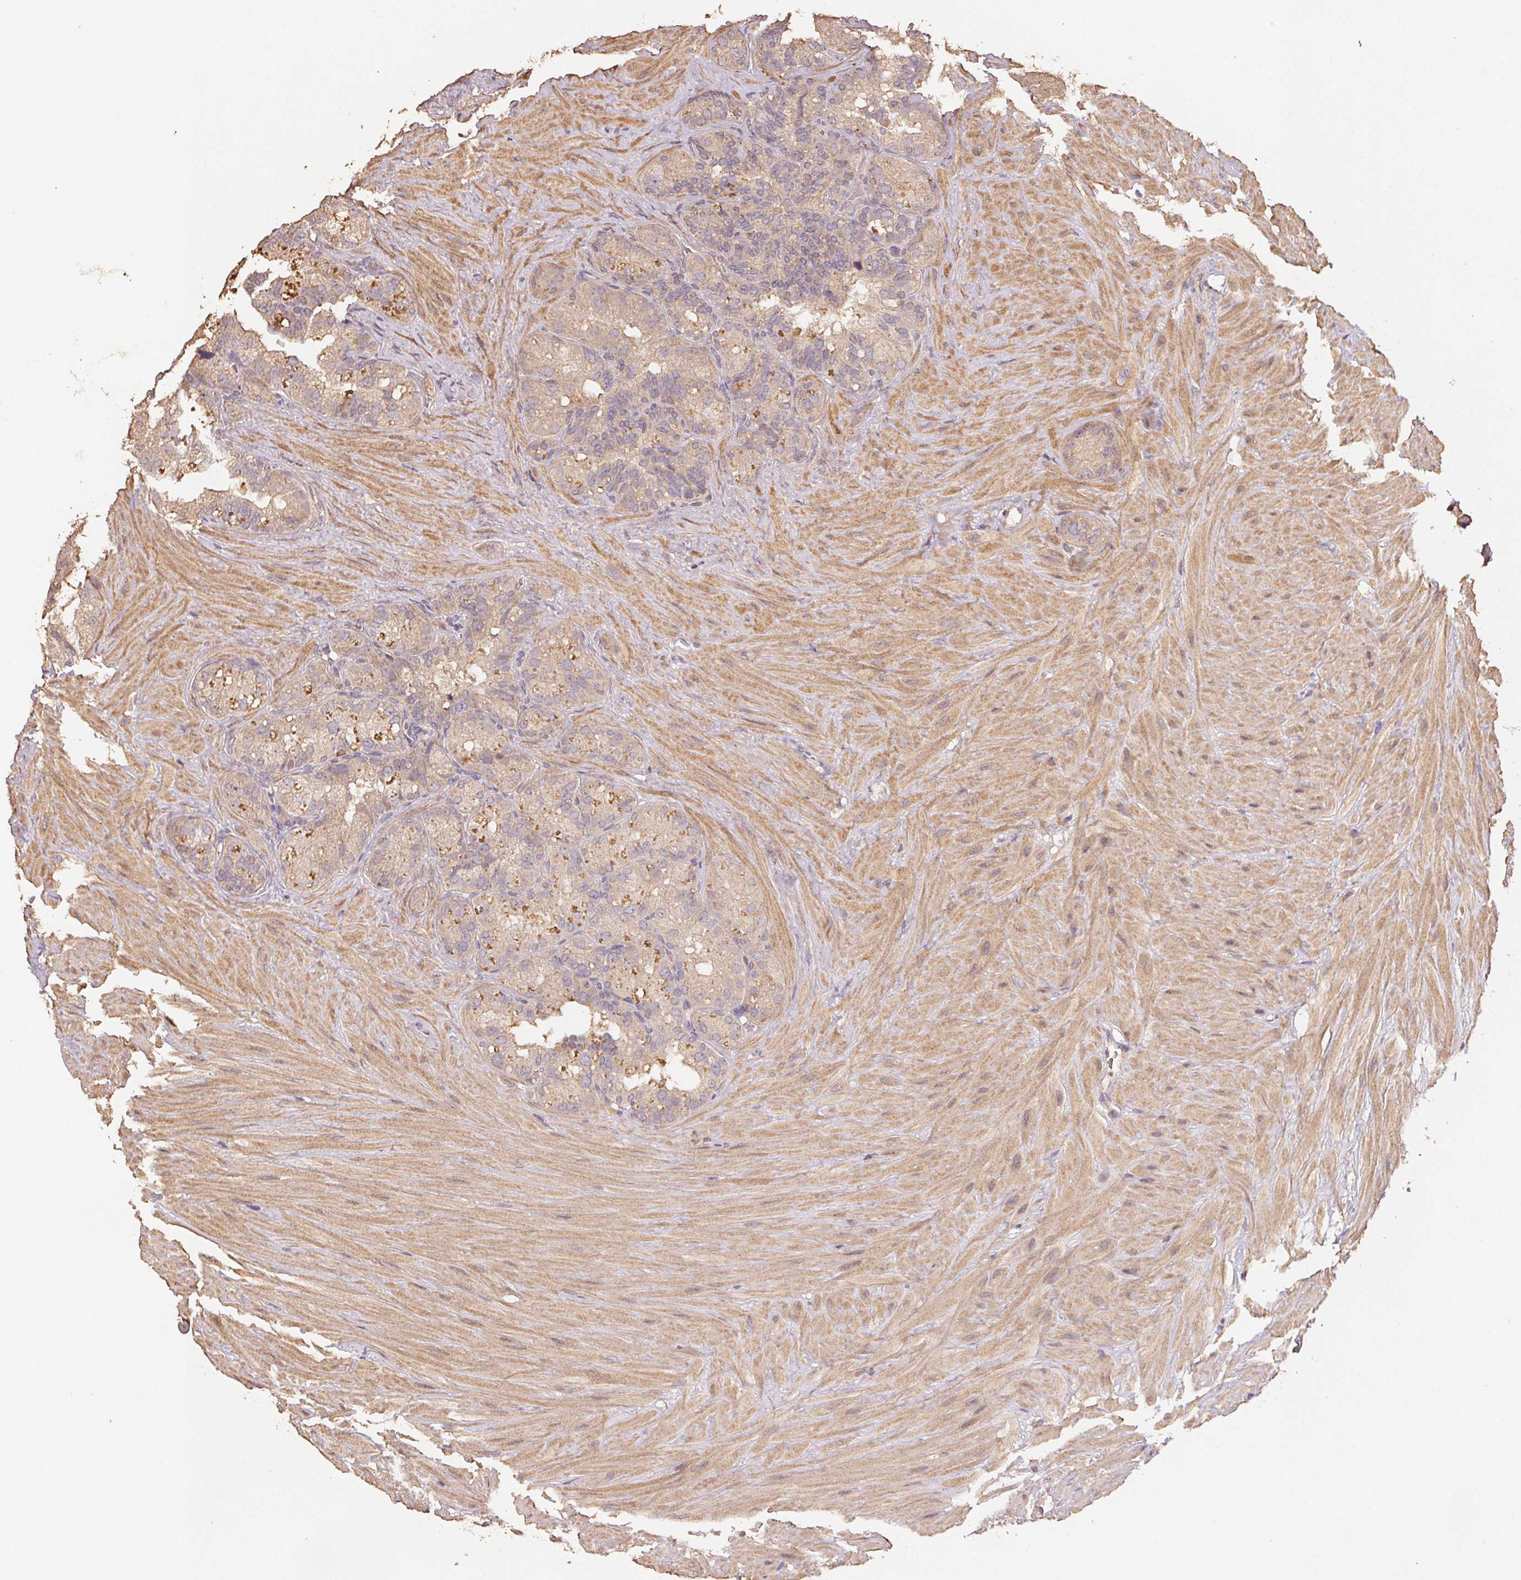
{"staining": {"intensity": "weak", "quantity": "<25%", "location": "cytoplasmic/membranous"}, "tissue": "seminal vesicle", "cell_type": "Glandular cells", "image_type": "normal", "snomed": [{"axis": "morphology", "description": "Normal tissue, NOS"}, {"axis": "topography", "description": "Seminal veicle"}], "caption": "Protein analysis of normal seminal vesicle demonstrates no significant staining in glandular cells. The staining was performed using DAB to visualize the protein expression in brown, while the nuclei were stained in blue with hematoxylin (Magnification: 20x).", "gene": "CENPF", "patient": {"sex": "male", "age": 60}}